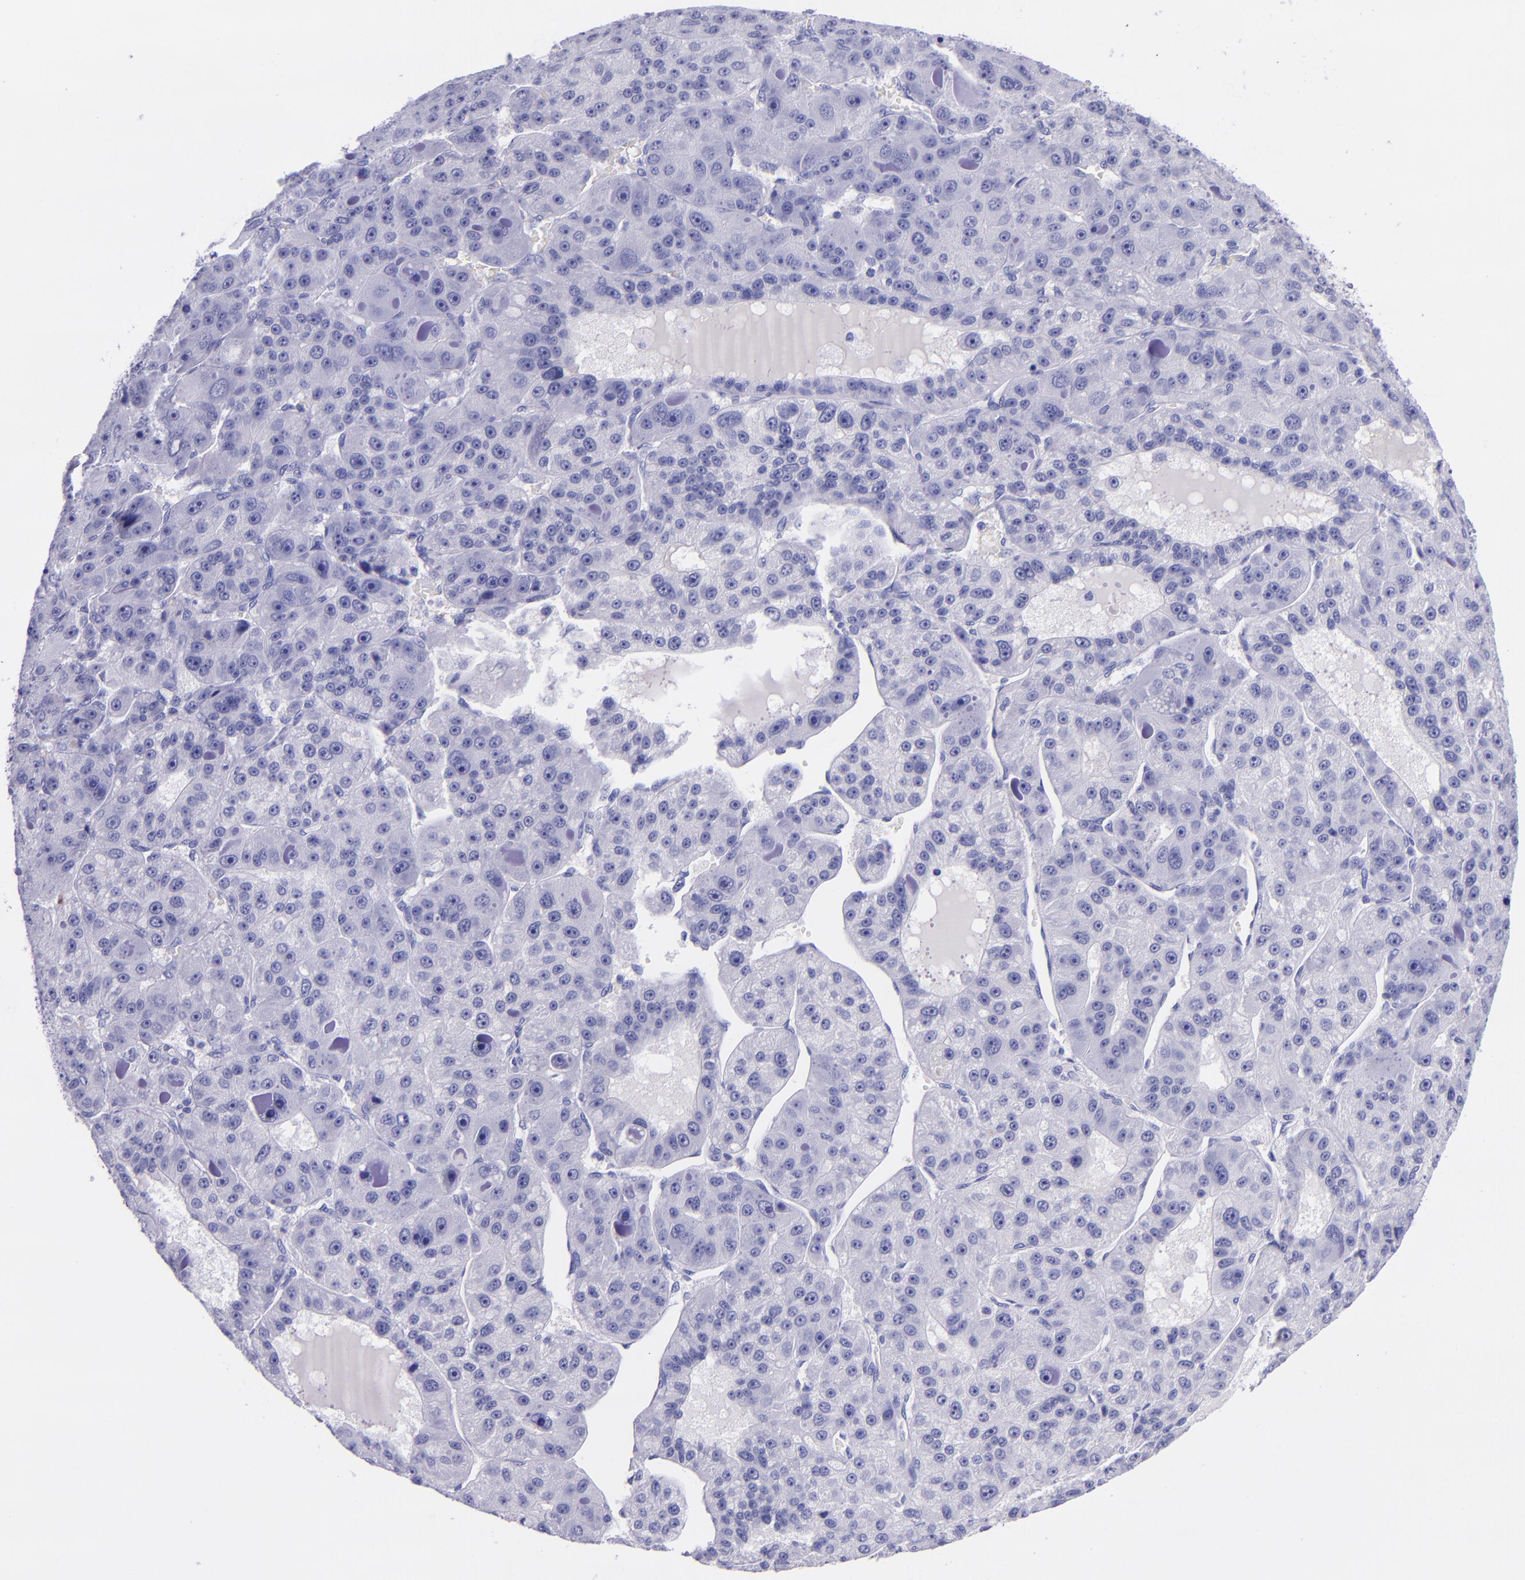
{"staining": {"intensity": "negative", "quantity": "none", "location": "none"}, "tissue": "liver cancer", "cell_type": "Tumor cells", "image_type": "cancer", "snomed": [{"axis": "morphology", "description": "Carcinoma, Hepatocellular, NOS"}, {"axis": "topography", "description": "Liver"}], "caption": "A photomicrograph of liver cancer (hepatocellular carcinoma) stained for a protein demonstrates no brown staining in tumor cells.", "gene": "SLPI", "patient": {"sex": "male", "age": 76}}